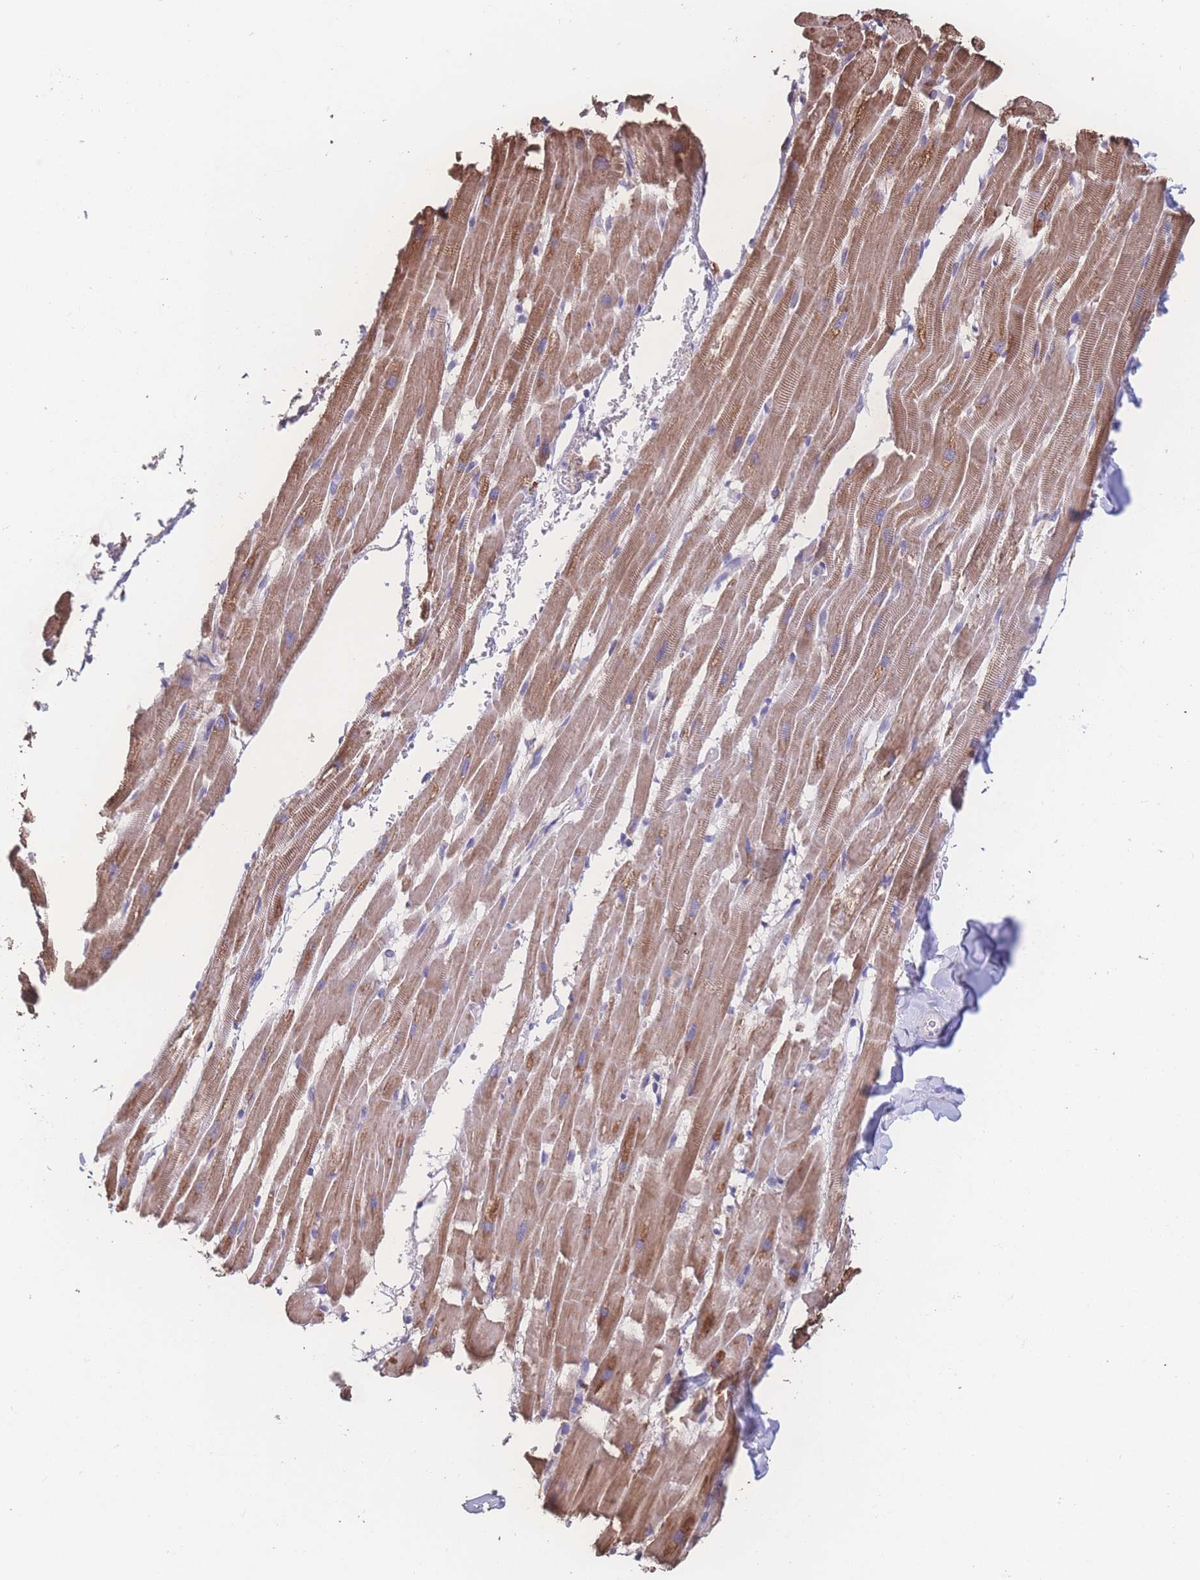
{"staining": {"intensity": "moderate", "quantity": ">75%", "location": "cytoplasmic/membranous"}, "tissue": "heart muscle", "cell_type": "Cardiomyocytes", "image_type": "normal", "snomed": [{"axis": "morphology", "description": "Normal tissue, NOS"}, {"axis": "topography", "description": "Heart"}], "caption": "Protein expression analysis of benign heart muscle reveals moderate cytoplasmic/membranous staining in about >75% of cardiomyocytes.", "gene": "SGSM3", "patient": {"sex": "male", "age": 37}}